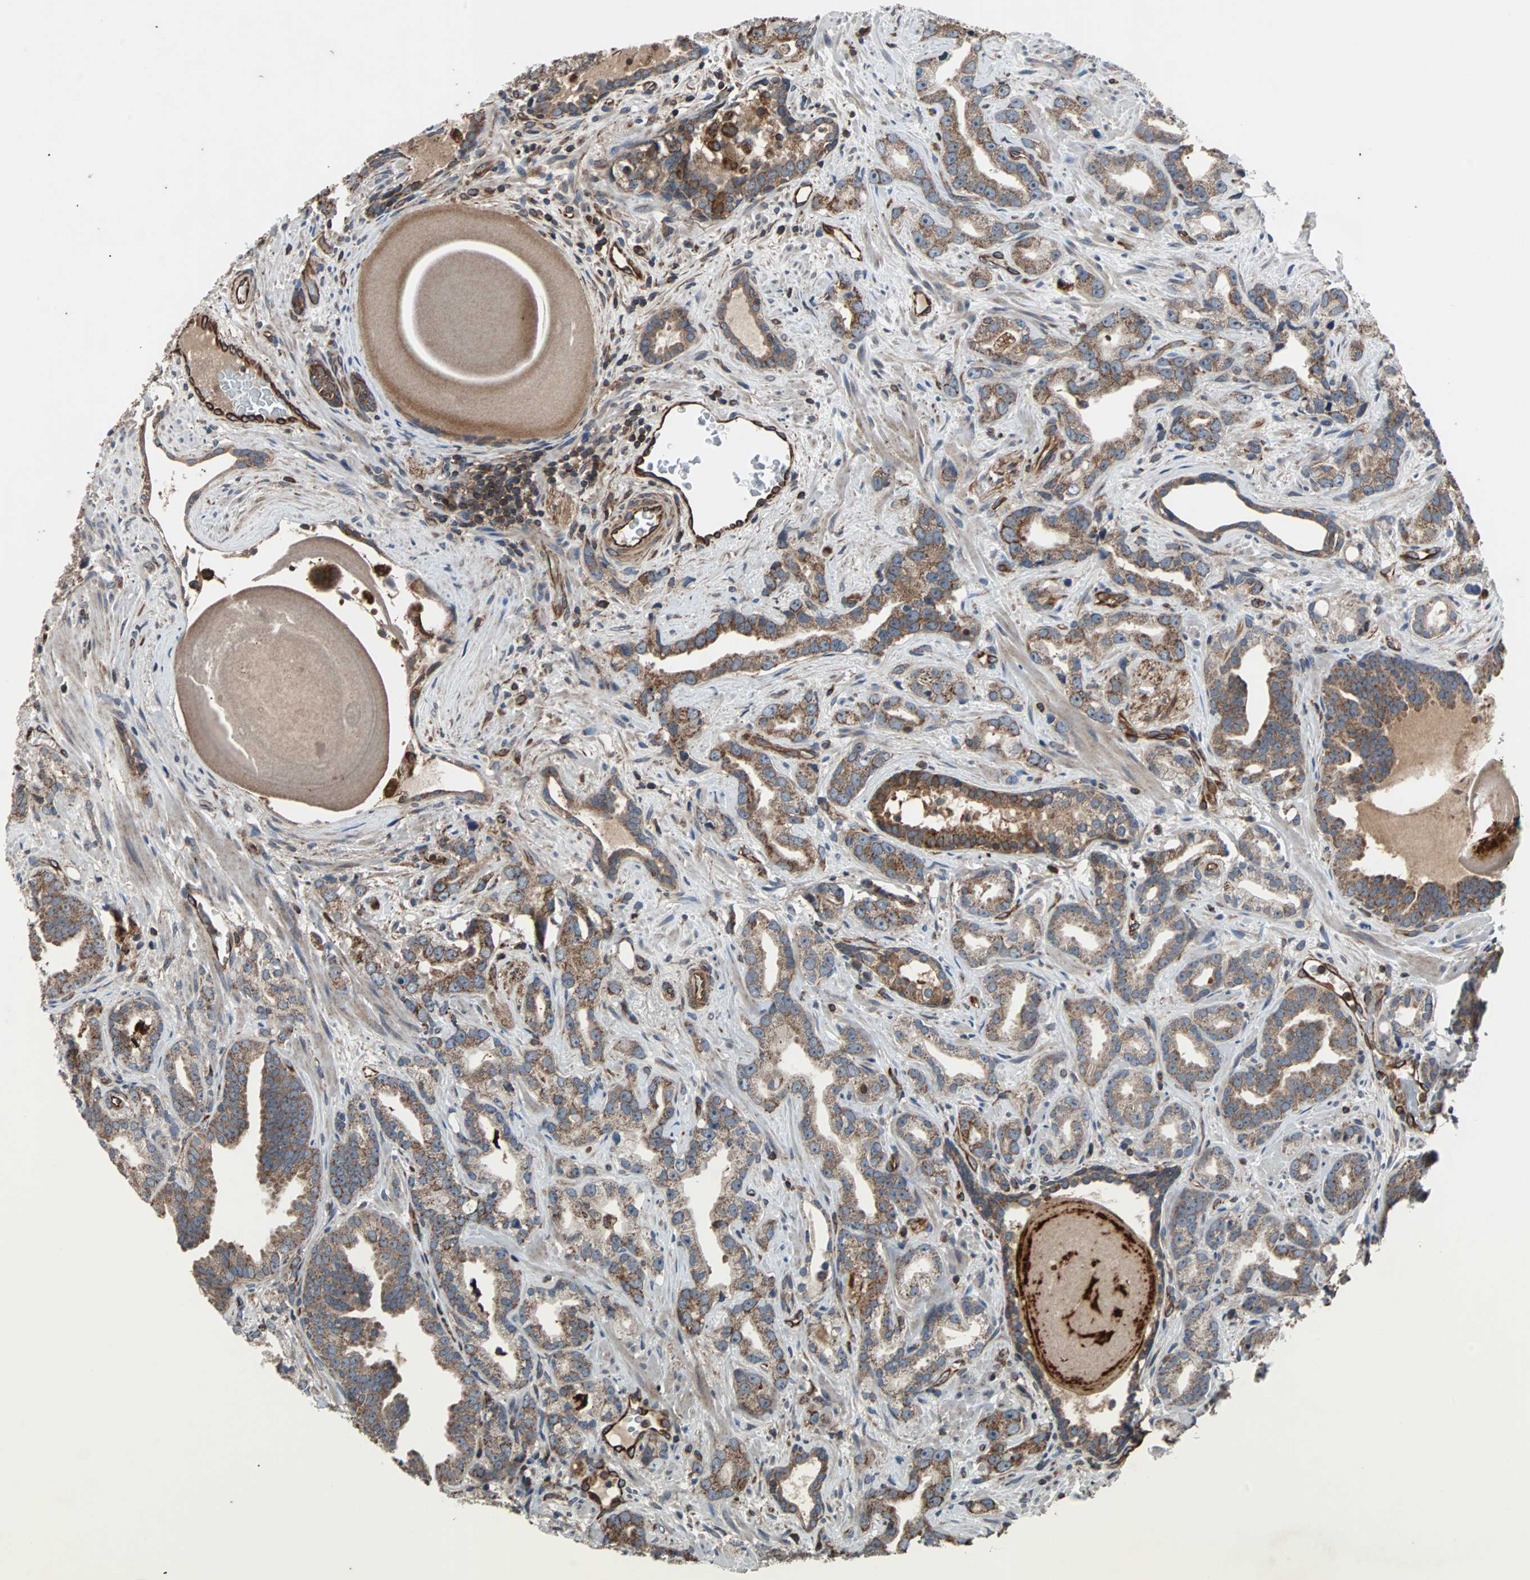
{"staining": {"intensity": "moderate", "quantity": ">75%", "location": "cytoplasmic/membranous"}, "tissue": "prostate cancer", "cell_type": "Tumor cells", "image_type": "cancer", "snomed": [{"axis": "morphology", "description": "Adenocarcinoma, Low grade"}, {"axis": "topography", "description": "Prostate"}], "caption": "Immunohistochemical staining of human prostate cancer exhibits medium levels of moderate cytoplasmic/membranous staining in approximately >75% of tumor cells.", "gene": "ACTR3", "patient": {"sex": "male", "age": 63}}